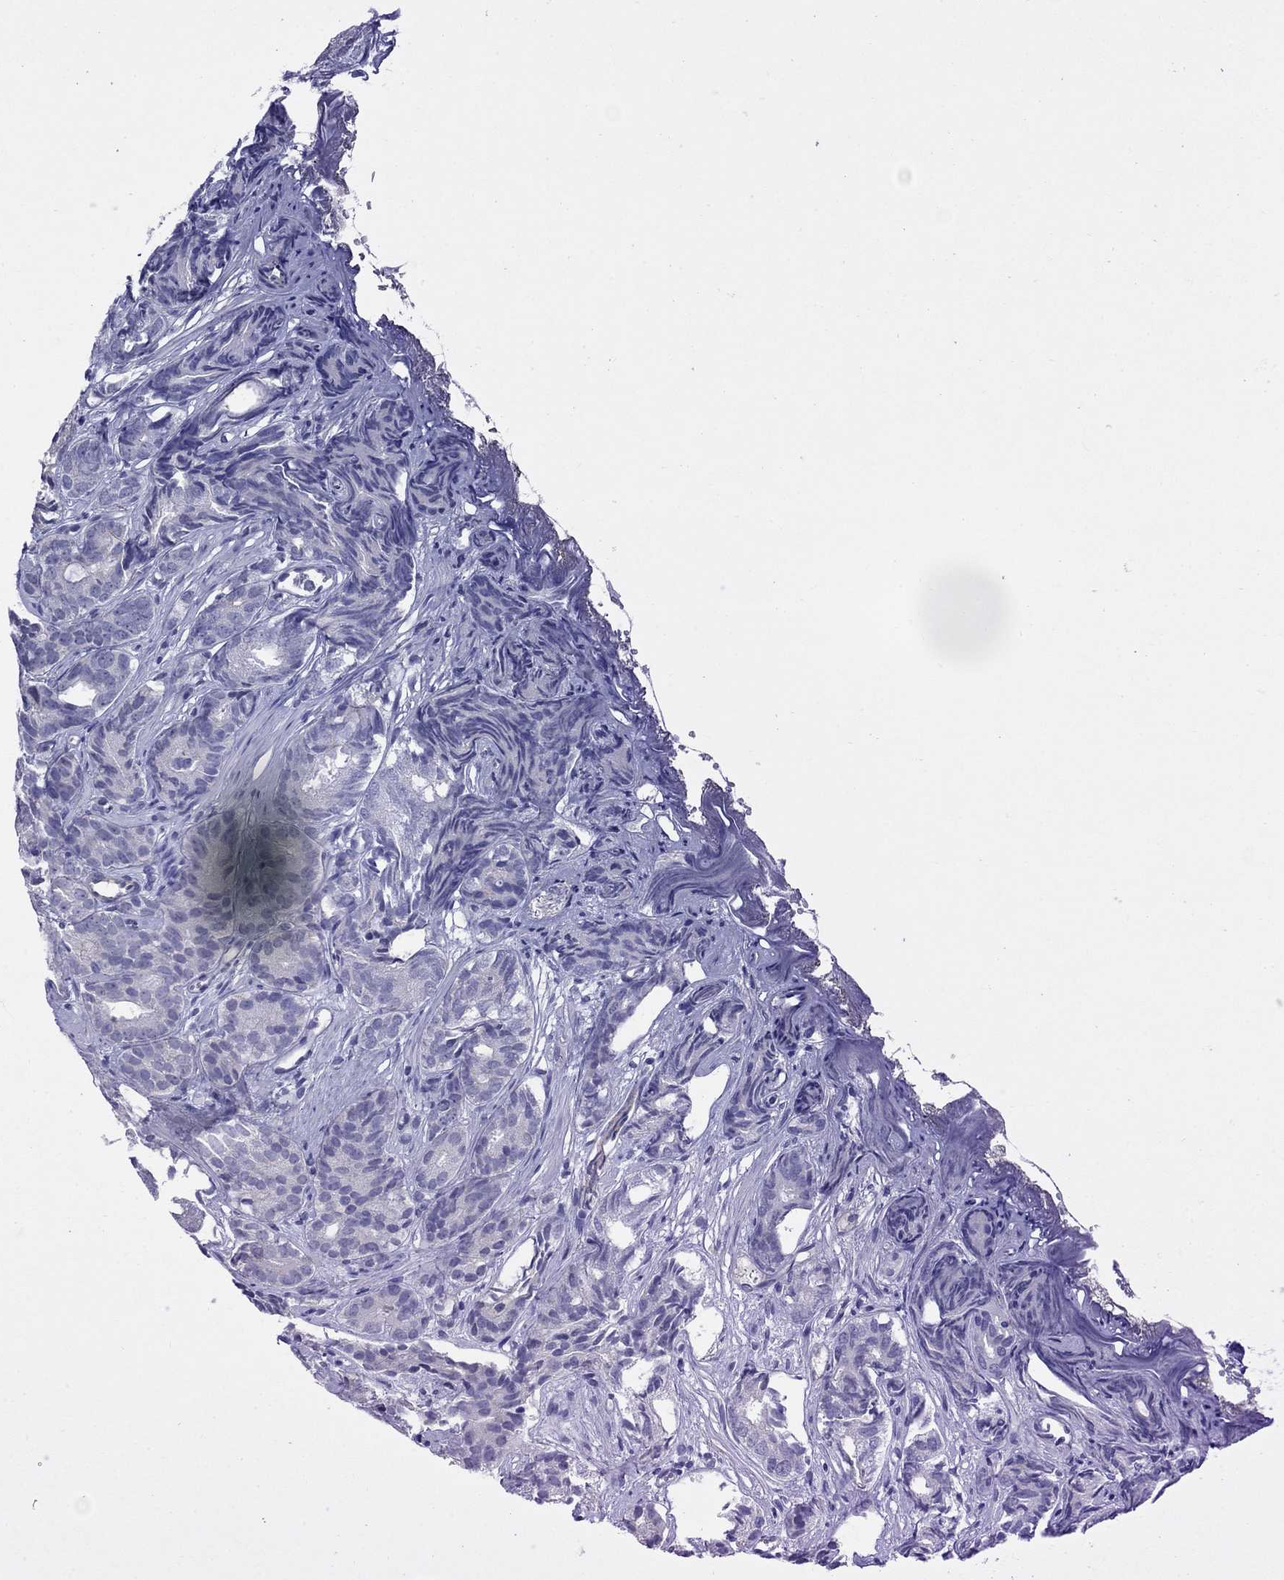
{"staining": {"intensity": "negative", "quantity": "none", "location": "none"}, "tissue": "prostate cancer", "cell_type": "Tumor cells", "image_type": "cancer", "snomed": [{"axis": "morphology", "description": "Adenocarcinoma, High grade"}, {"axis": "topography", "description": "Prostate"}], "caption": "Histopathology image shows no significant protein staining in tumor cells of prostate cancer (adenocarcinoma (high-grade)).", "gene": "CAPNS2", "patient": {"sex": "male", "age": 84}}